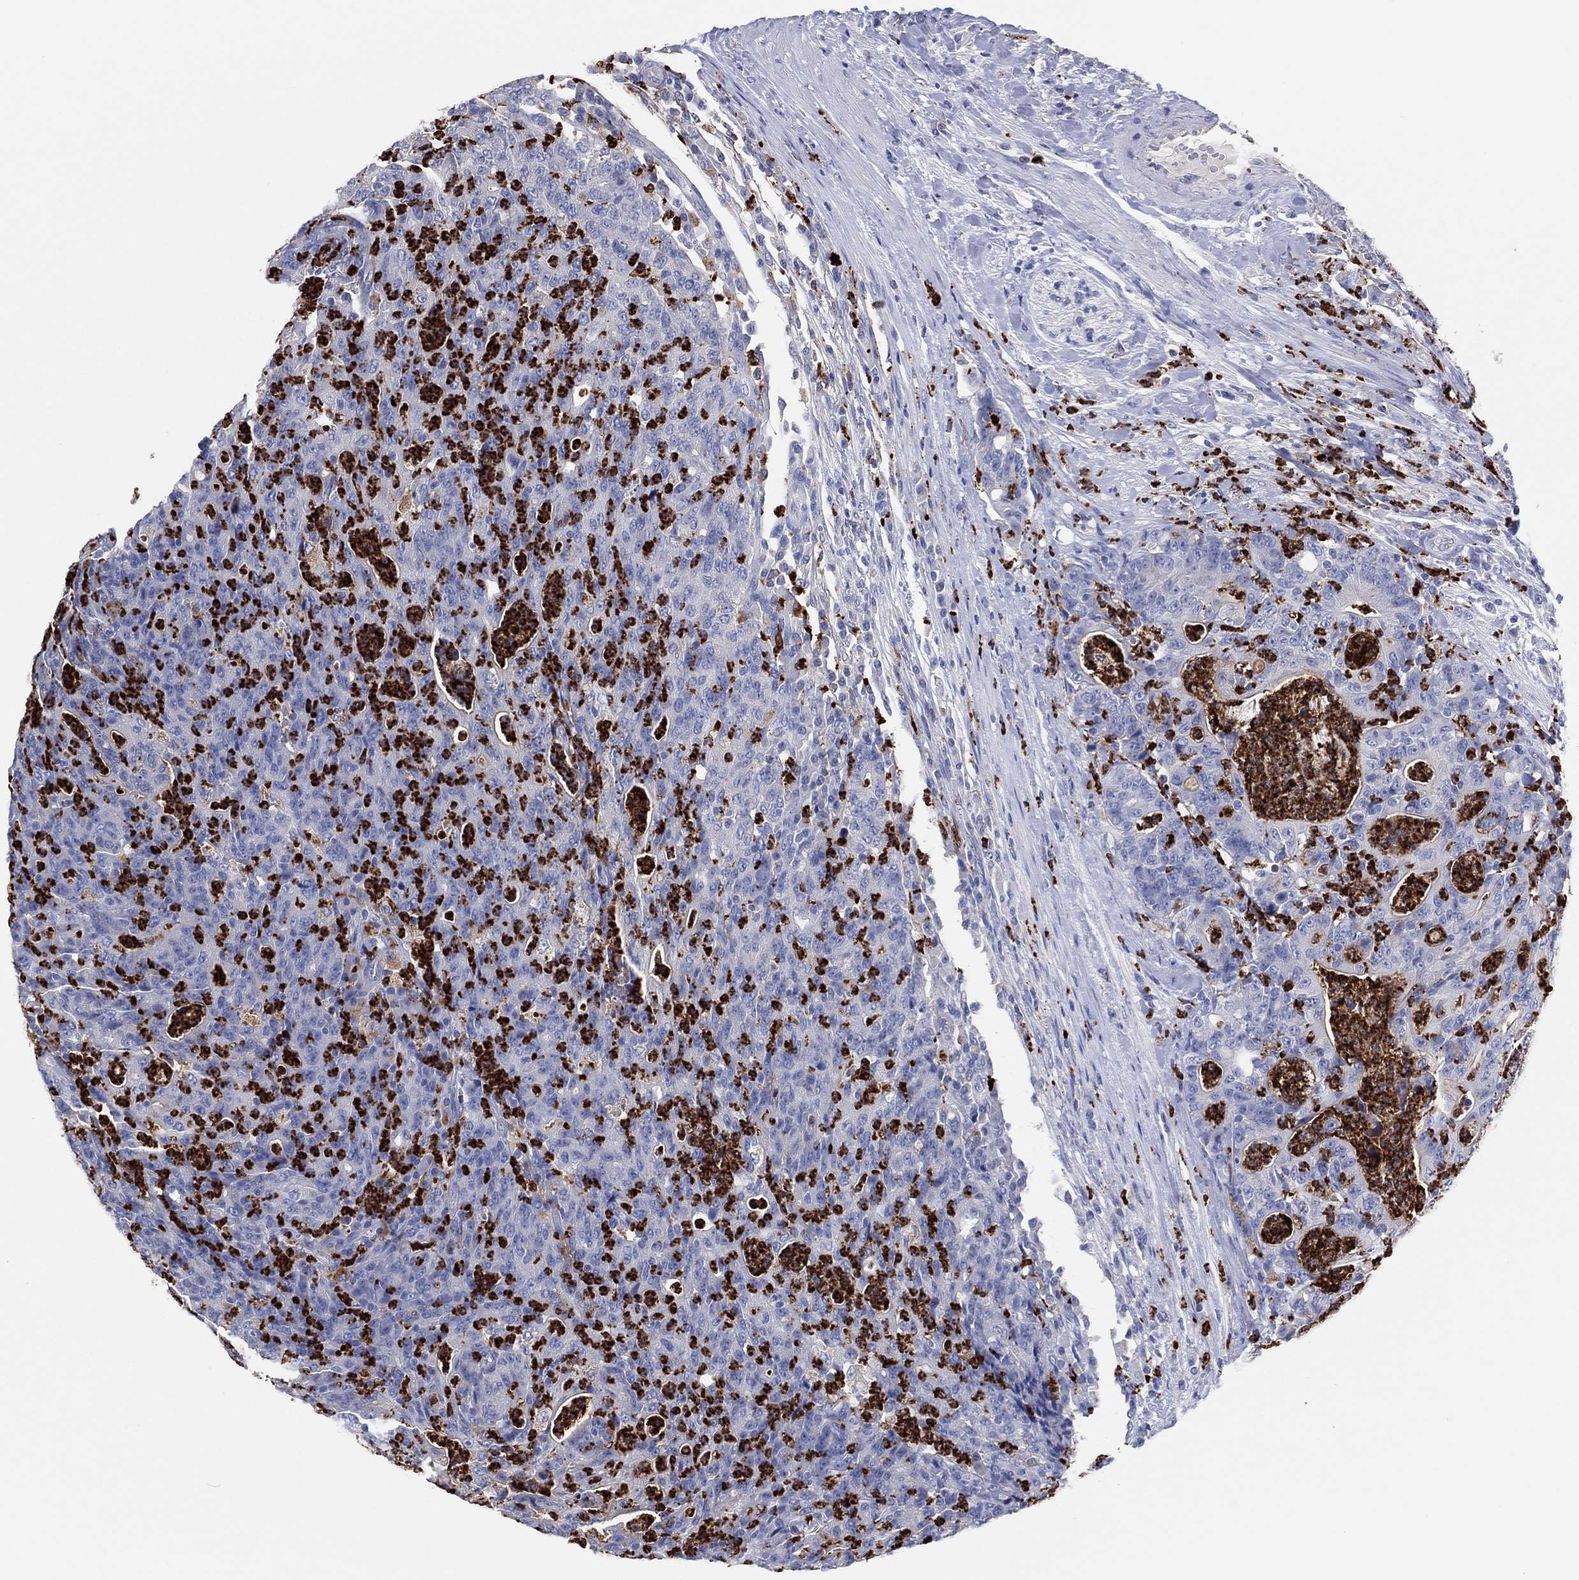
{"staining": {"intensity": "negative", "quantity": "none", "location": "none"}, "tissue": "colorectal cancer", "cell_type": "Tumor cells", "image_type": "cancer", "snomed": [{"axis": "morphology", "description": "Adenocarcinoma, NOS"}, {"axis": "topography", "description": "Colon"}], "caption": "High power microscopy micrograph of an immunohistochemistry photomicrograph of colorectal adenocarcinoma, revealing no significant staining in tumor cells.", "gene": "PLAC8", "patient": {"sex": "male", "age": 70}}